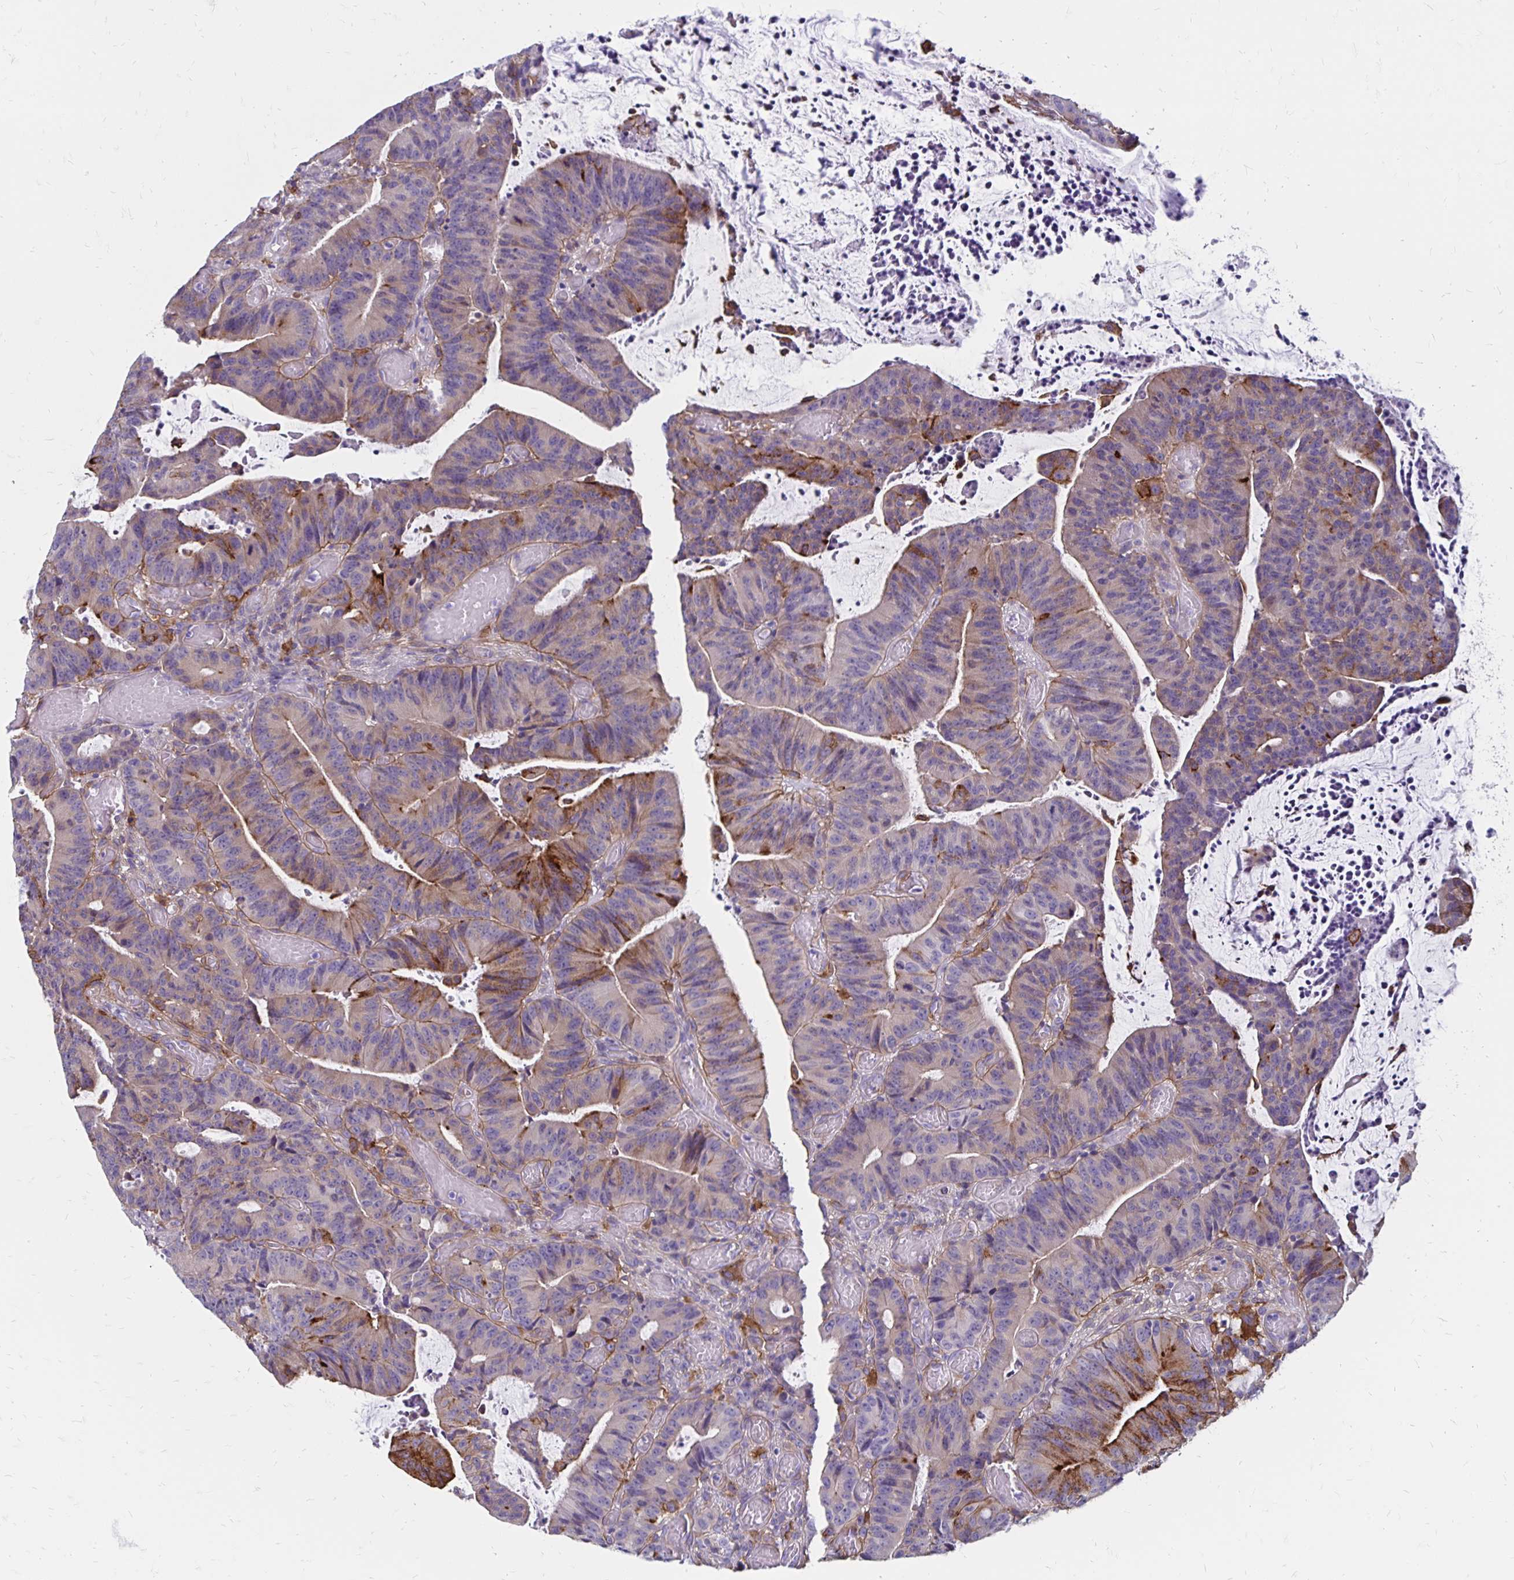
{"staining": {"intensity": "moderate", "quantity": "<25%", "location": "cytoplasmic/membranous"}, "tissue": "colorectal cancer", "cell_type": "Tumor cells", "image_type": "cancer", "snomed": [{"axis": "morphology", "description": "Adenocarcinoma, NOS"}, {"axis": "topography", "description": "Colon"}], "caption": "Protein staining displays moderate cytoplasmic/membranous expression in approximately <25% of tumor cells in adenocarcinoma (colorectal).", "gene": "TNS3", "patient": {"sex": "female", "age": 78}}